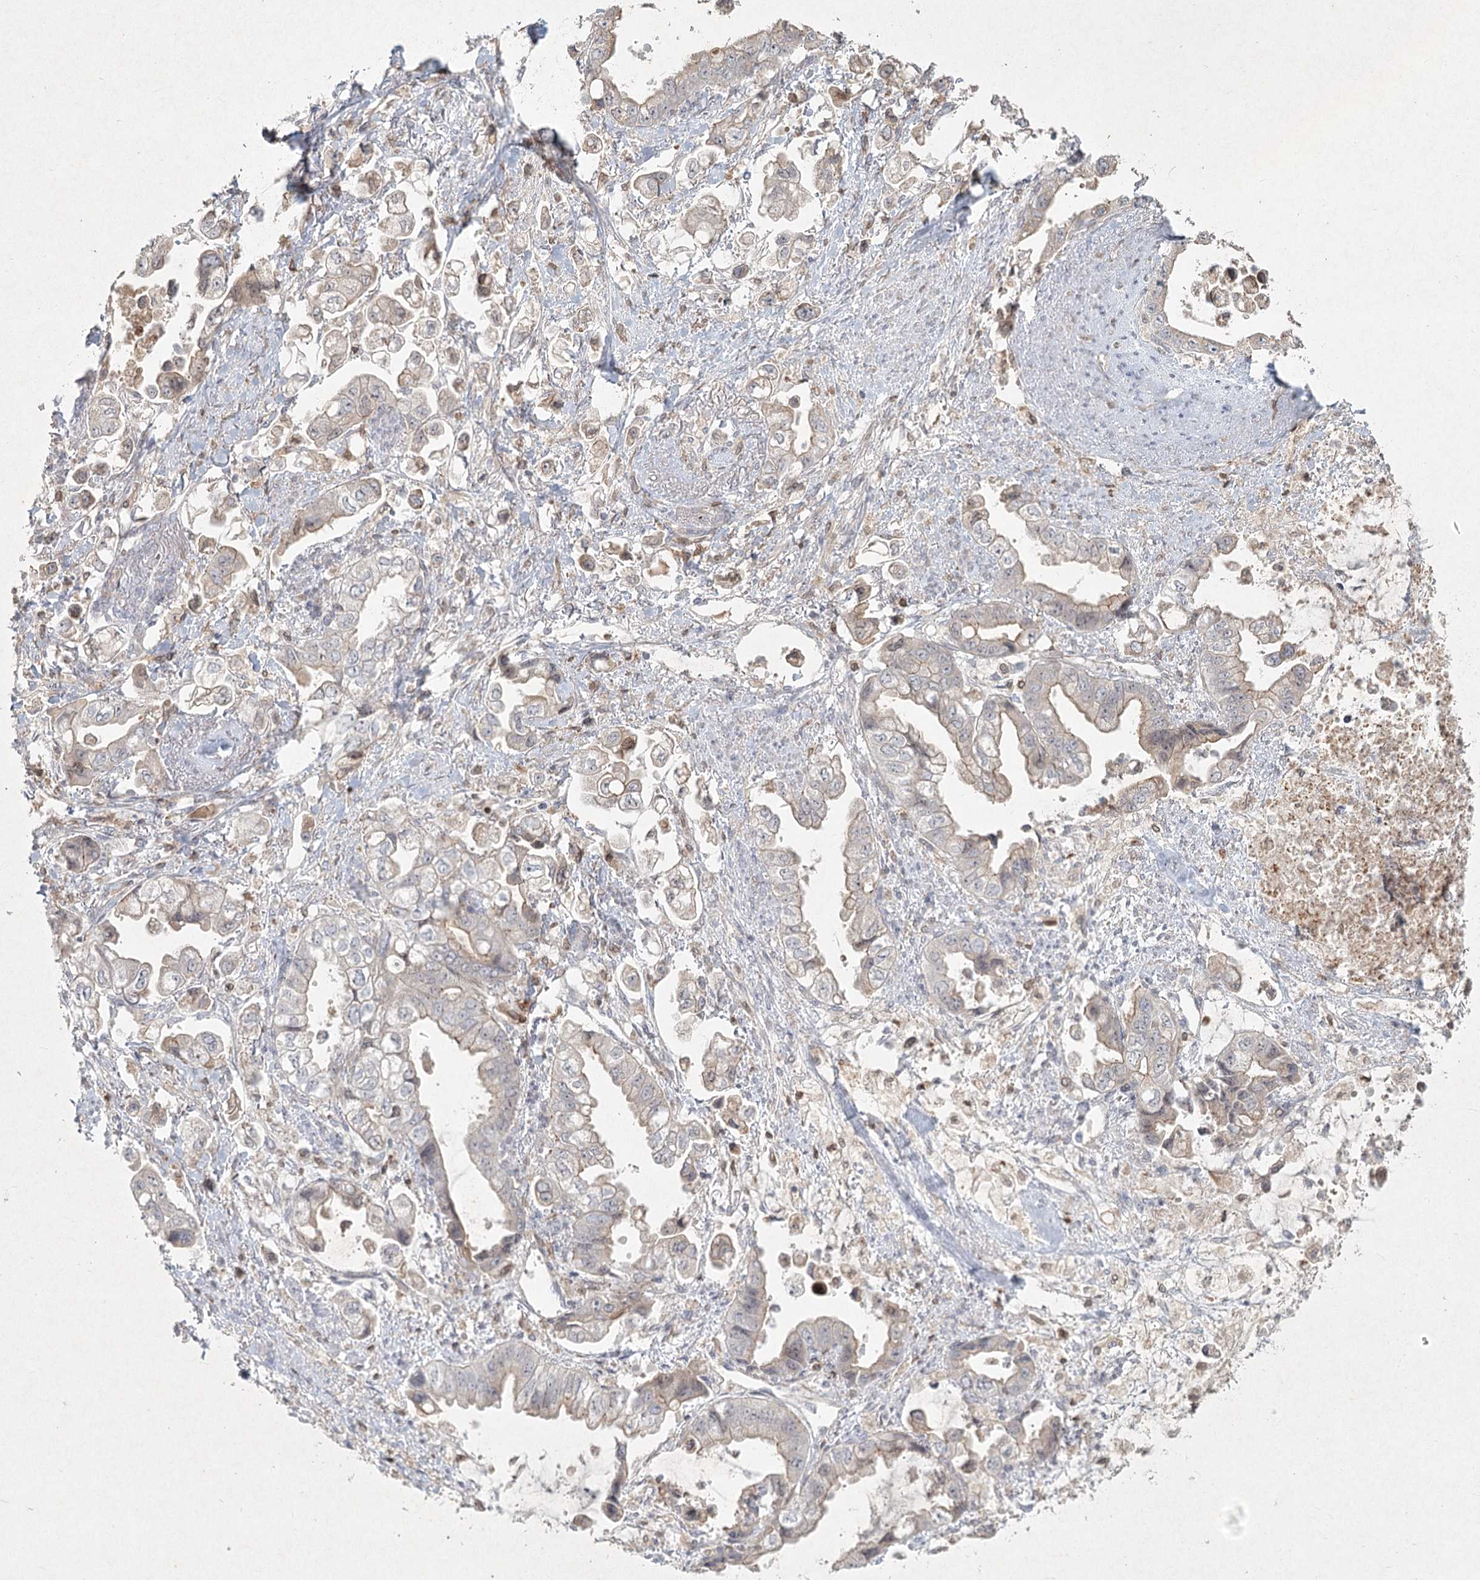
{"staining": {"intensity": "weak", "quantity": "<25%", "location": "cytoplasmic/membranous"}, "tissue": "stomach cancer", "cell_type": "Tumor cells", "image_type": "cancer", "snomed": [{"axis": "morphology", "description": "Adenocarcinoma, NOS"}, {"axis": "topography", "description": "Stomach"}], "caption": "The histopathology image exhibits no significant staining in tumor cells of stomach adenocarcinoma. The staining is performed using DAB brown chromogen with nuclei counter-stained in using hematoxylin.", "gene": "LRP2BP", "patient": {"sex": "male", "age": 62}}